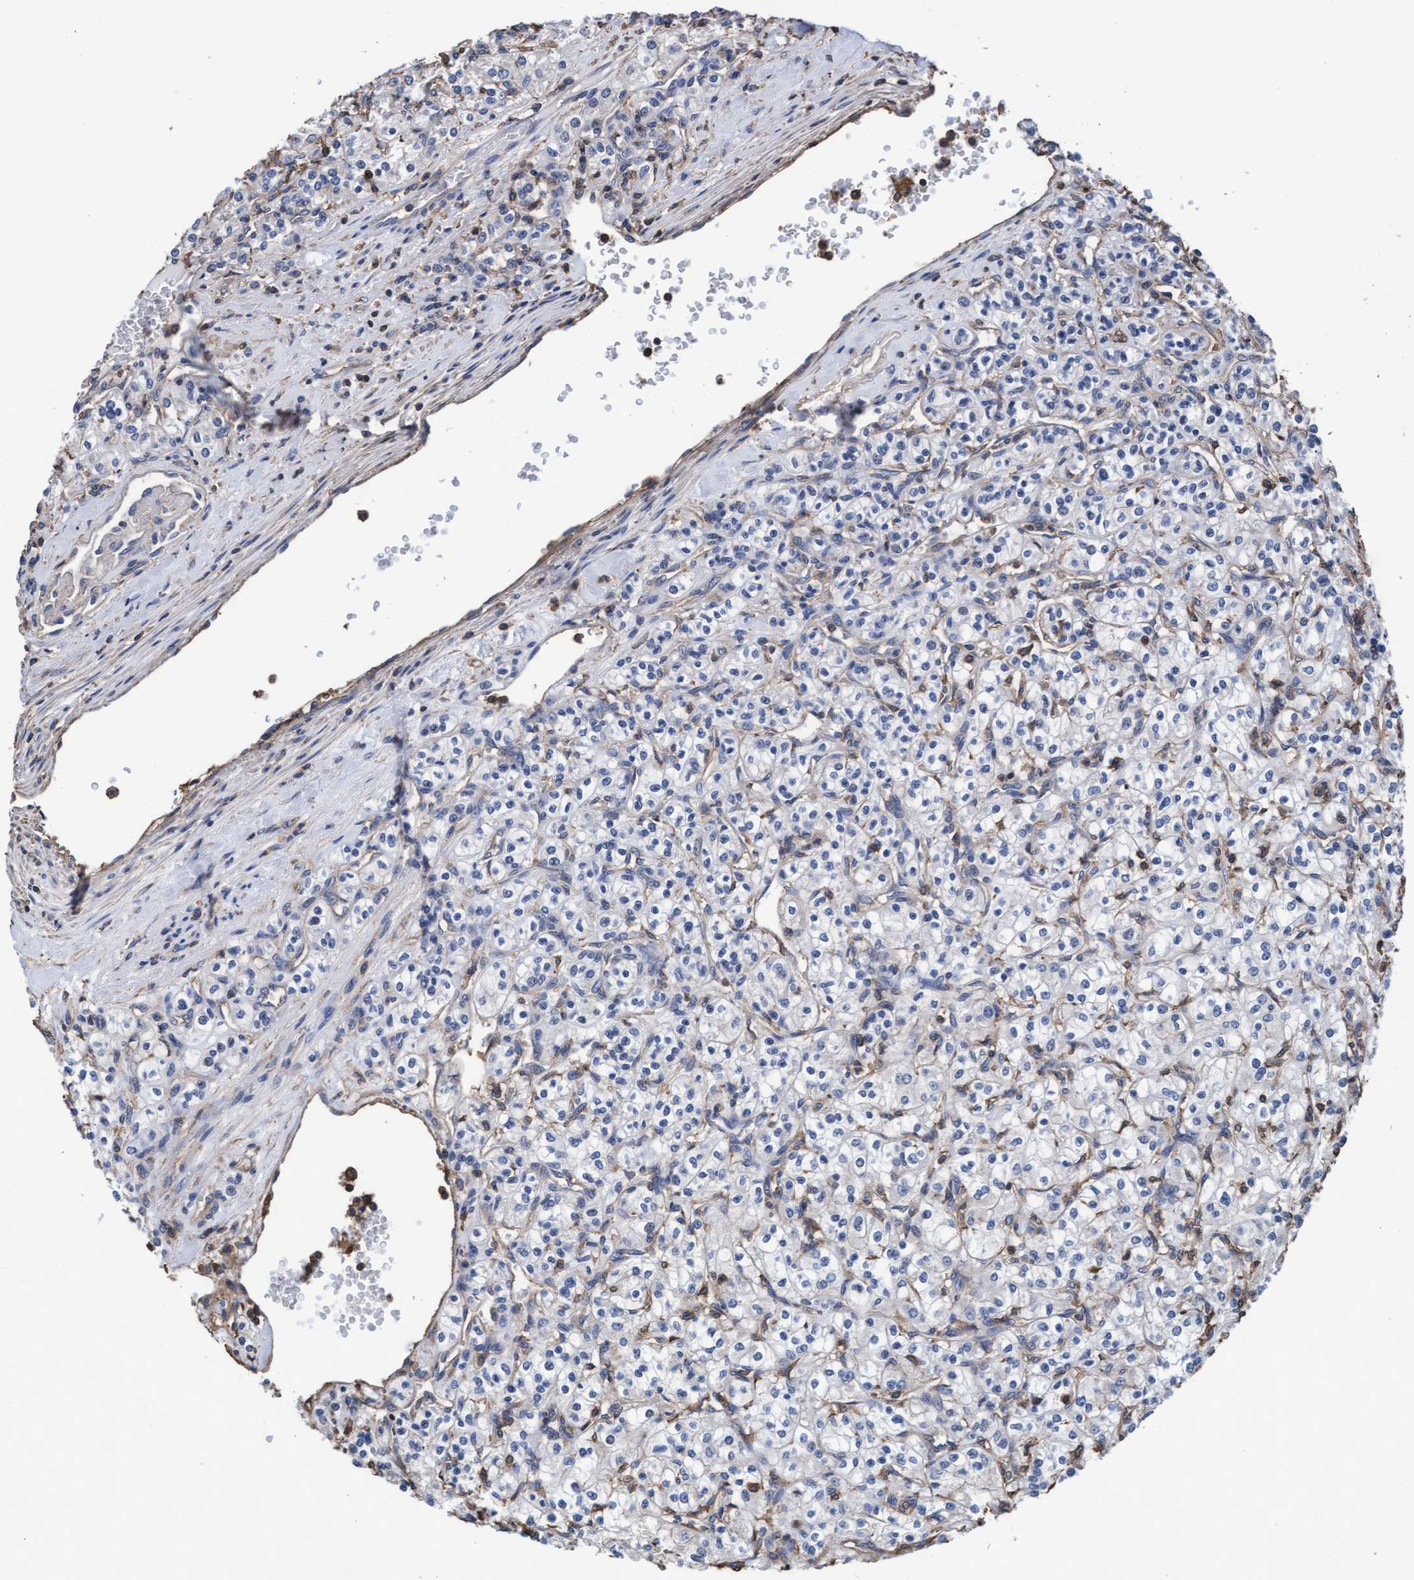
{"staining": {"intensity": "negative", "quantity": "none", "location": "none"}, "tissue": "renal cancer", "cell_type": "Tumor cells", "image_type": "cancer", "snomed": [{"axis": "morphology", "description": "Adenocarcinoma, NOS"}, {"axis": "topography", "description": "Kidney"}], "caption": "The immunohistochemistry (IHC) micrograph has no significant positivity in tumor cells of renal cancer (adenocarcinoma) tissue.", "gene": "GRHPR", "patient": {"sex": "male", "age": 77}}